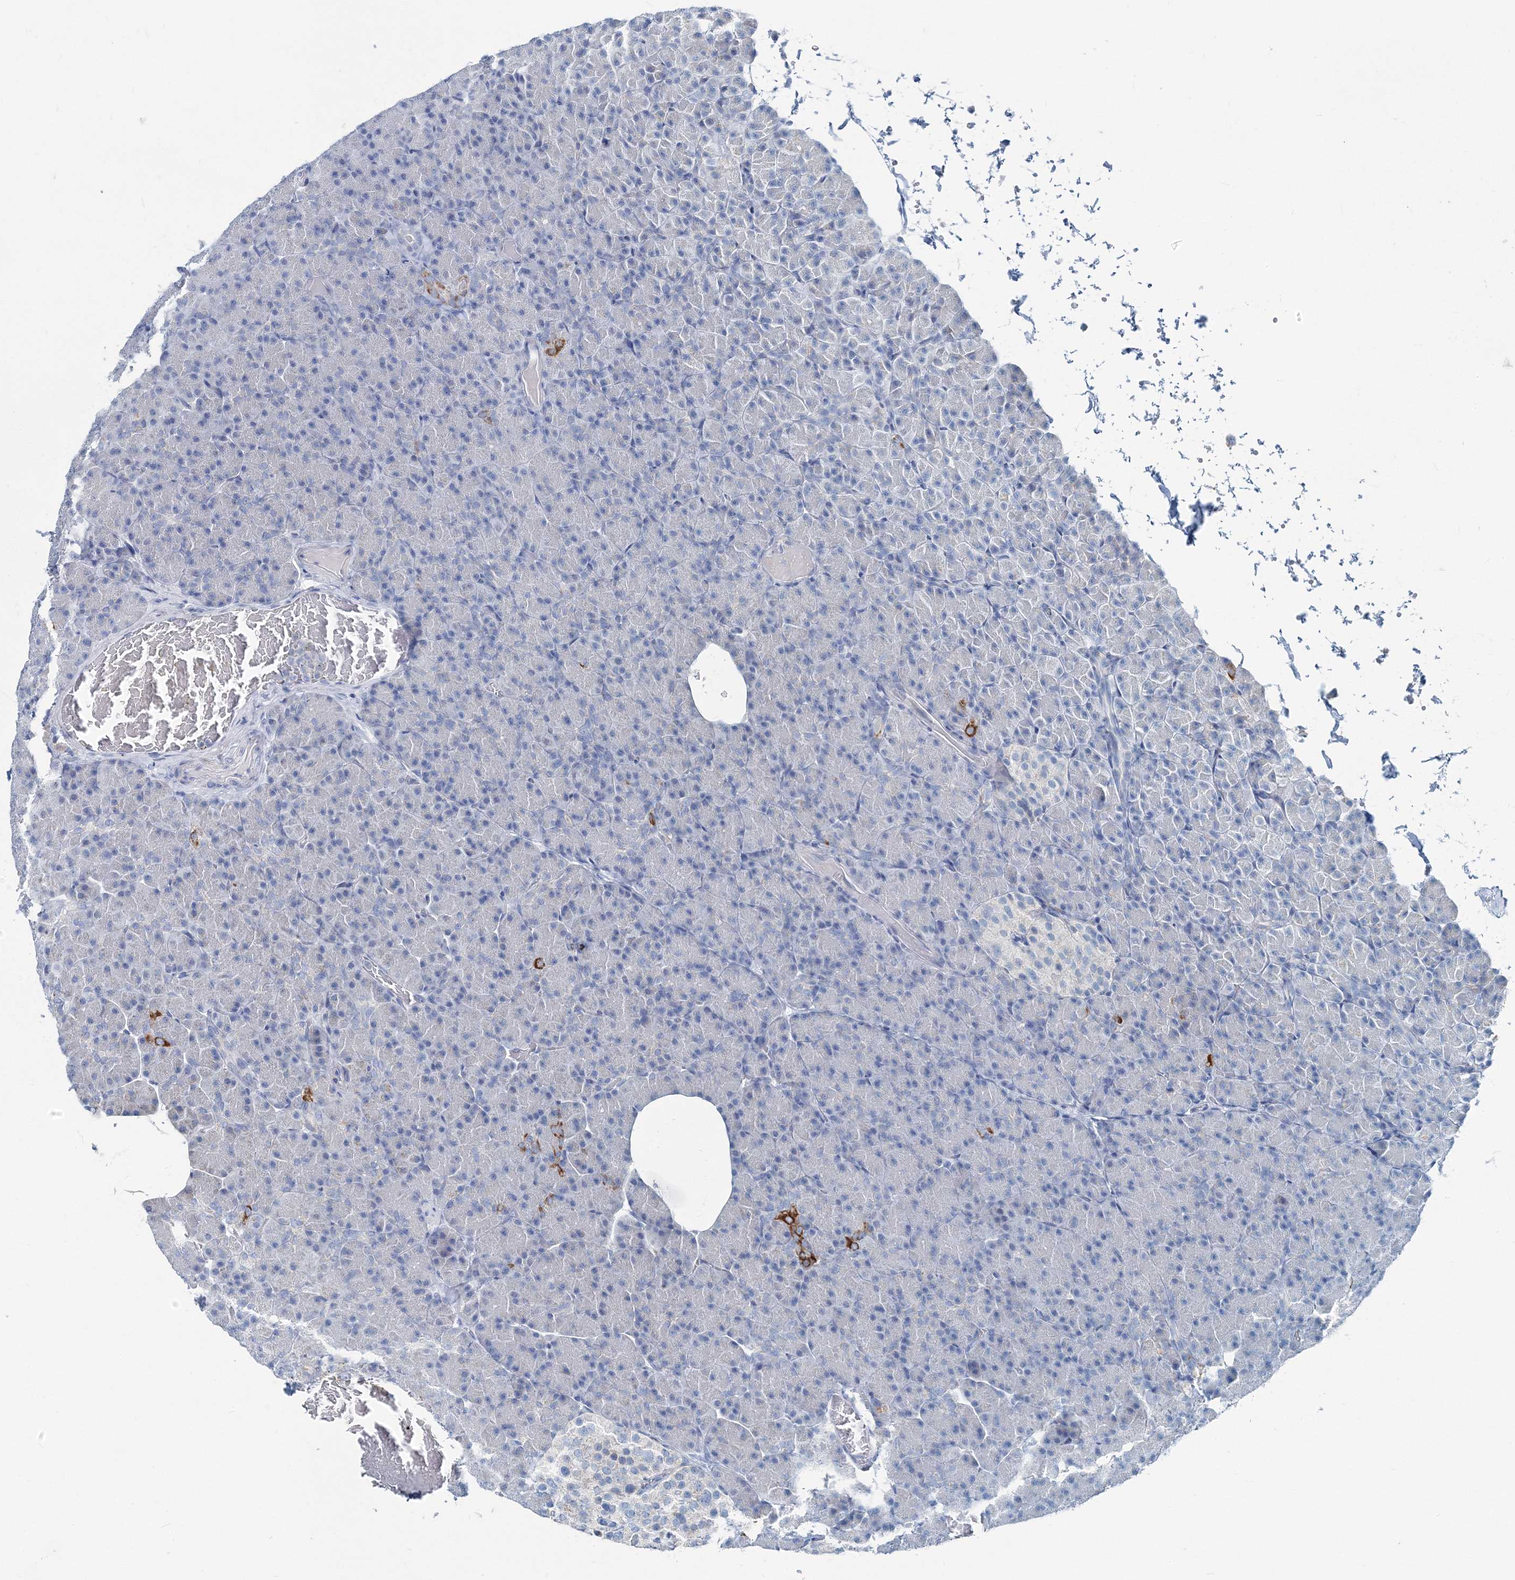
{"staining": {"intensity": "strong", "quantity": "<25%", "location": "cytoplasmic/membranous"}, "tissue": "pancreas", "cell_type": "Exocrine glandular cells", "image_type": "normal", "snomed": [{"axis": "morphology", "description": "Normal tissue, NOS"}, {"axis": "topography", "description": "Pancreas"}], "caption": "Exocrine glandular cells reveal medium levels of strong cytoplasmic/membranous expression in approximately <25% of cells in normal pancreas. The staining was performed using DAB (3,3'-diaminobenzidine), with brown indicating positive protein expression. Nuclei are stained blue with hematoxylin.", "gene": "GABARAPL2", "patient": {"sex": "female", "age": 43}}